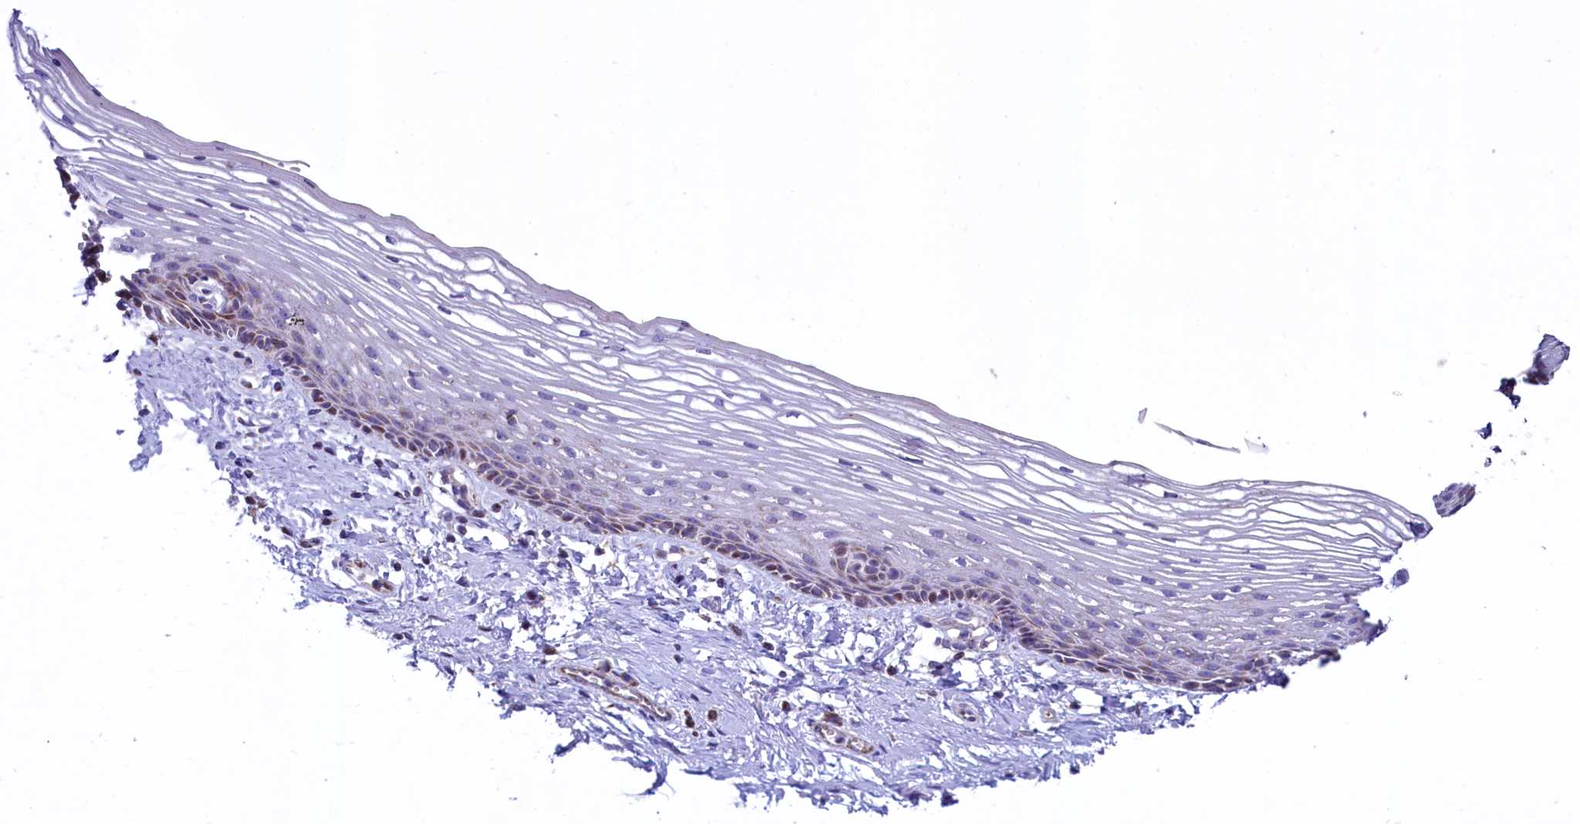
{"staining": {"intensity": "moderate", "quantity": "25%-75%", "location": "cytoplasmic/membranous,nuclear"}, "tissue": "vagina", "cell_type": "Squamous epithelial cells", "image_type": "normal", "snomed": [{"axis": "morphology", "description": "Normal tissue, NOS"}, {"axis": "topography", "description": "Vagina"}], "caption": "Immunohistochemistry (IHC) of unremarkable vagina reveals medium levels of moderate cytoplasmic/membranous,nuclear positivity in about 25%-75% of squamous epithelial cells.", "gene": "VWCE", "patient": {"sex": "female", "age": 46}}